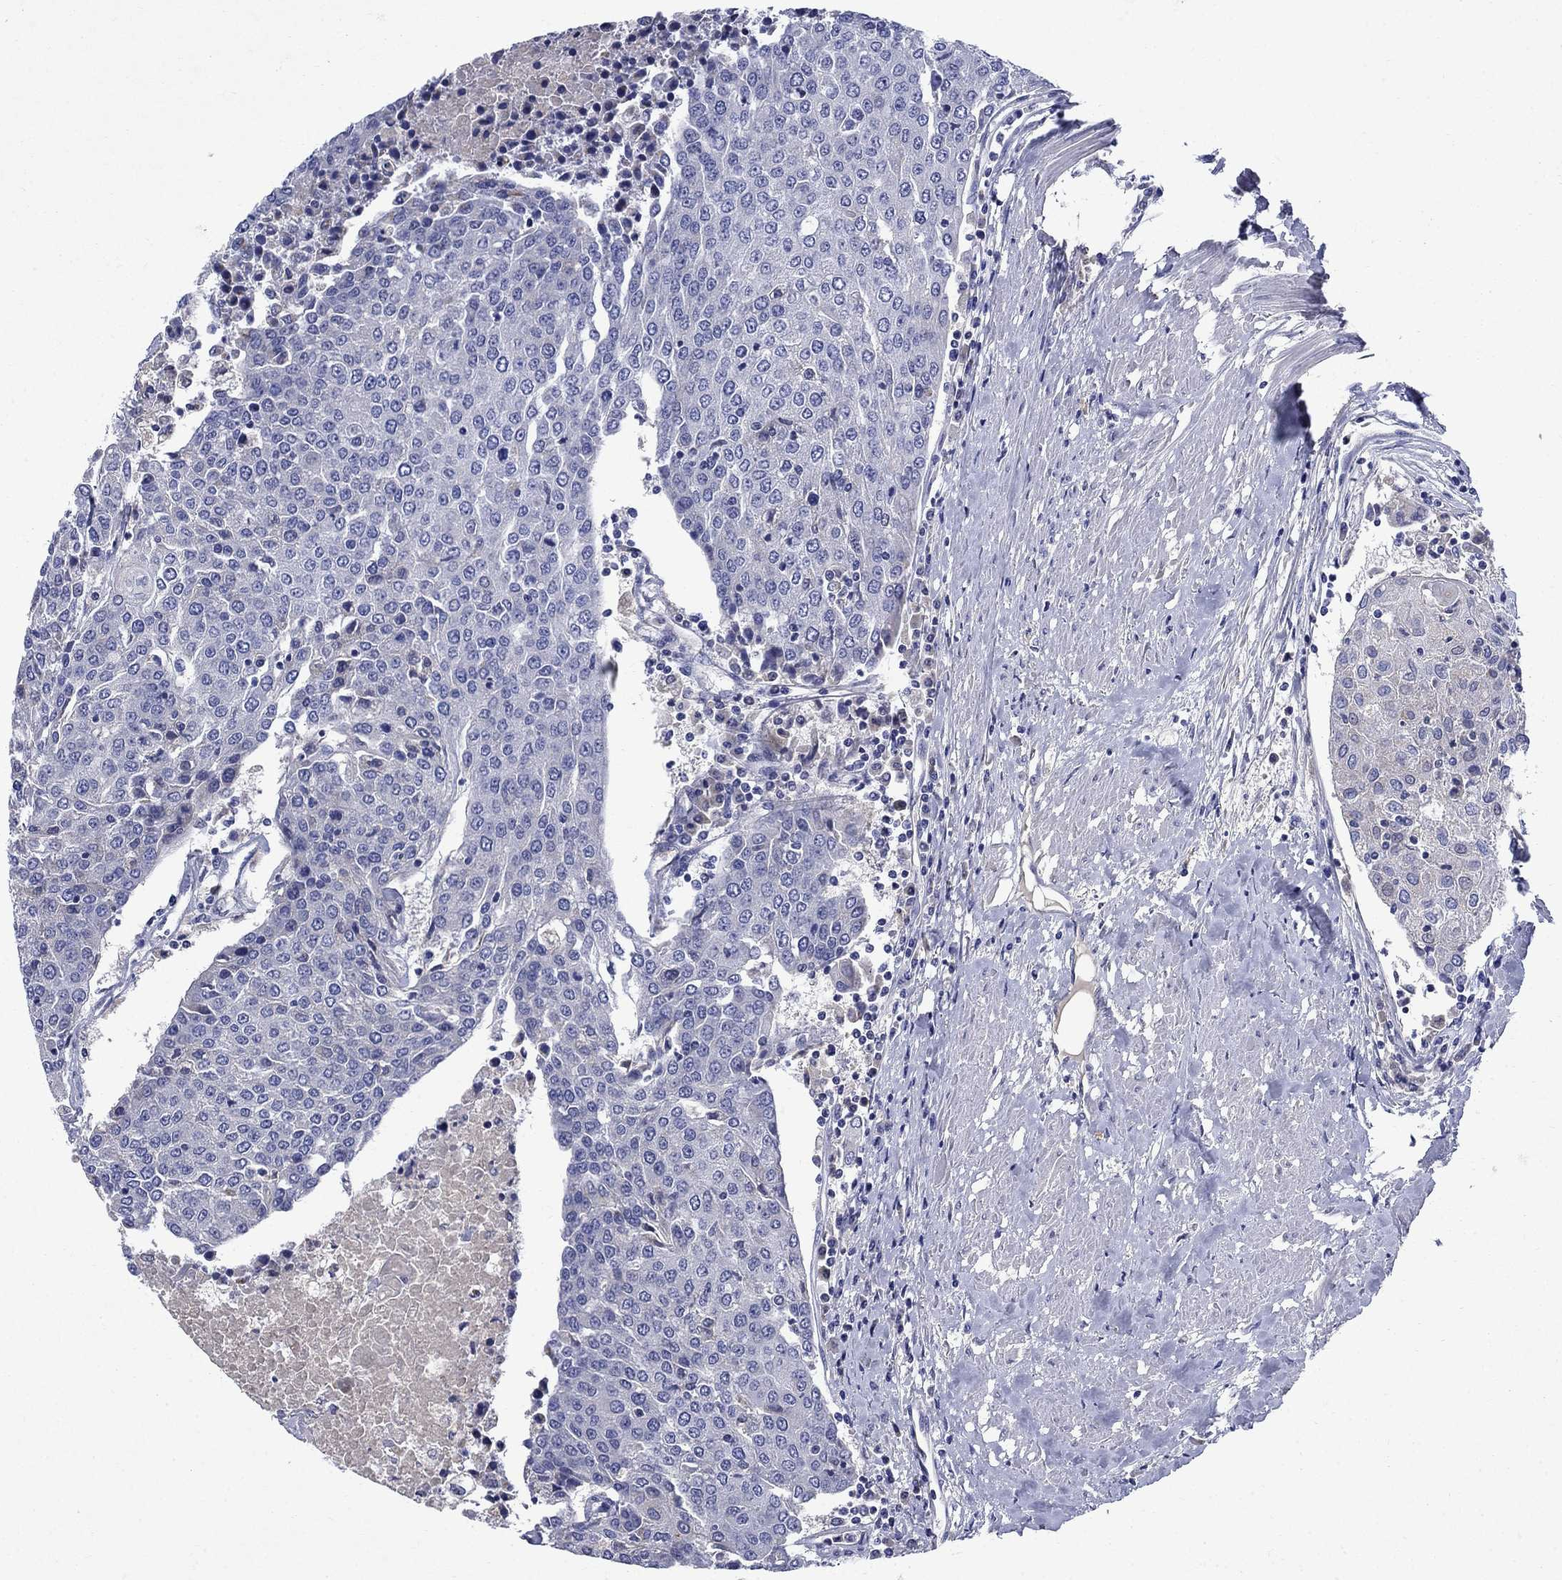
{"staining": {"intensity": "negative", "quantity": "none", "location": "none"}, "tissue": "urothelial cancer", "cell_type": "Tumor cells", "image_type": "cancer", "snomed": [{"axis": "morphology", "description": "Urothelial carcinoma, High grade"}, {"axis": "topography", "description": "Urinary bladder"}], "caption": "IHC photomicrograph of neoplastic tissue: human urothelial carcinoma (high-grade) stained with DAB (3,3'-diaminobenzidine) demonstrates no significant protein positivity in tumor cells.", "gene": "STAB2", "patient": {"sex": "female", "age": 85}}